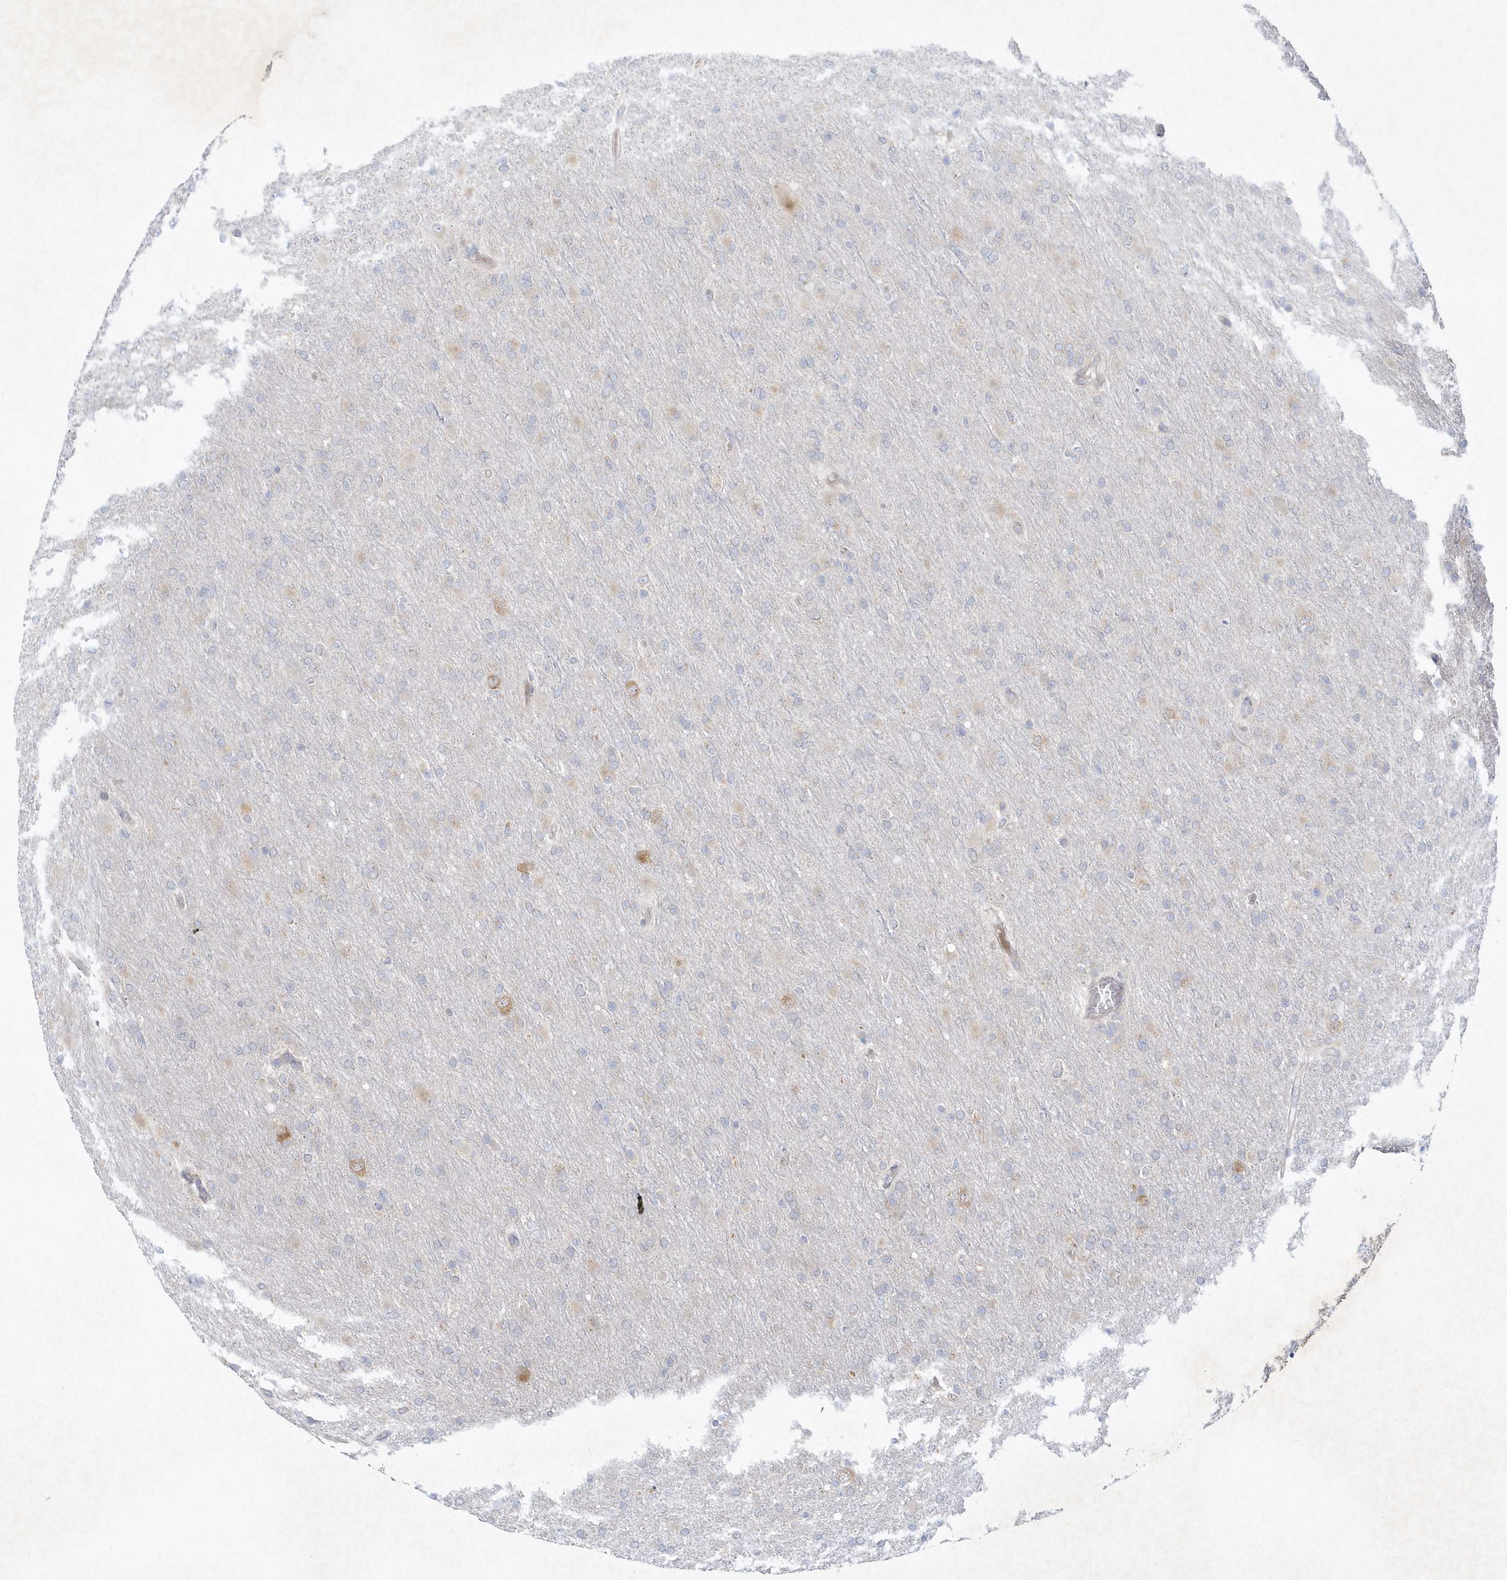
{"staining": {"intensity": "negative", "quantity": "none", "location": "none"}, "tissue": "glioma", "cell_type": "Tumor cells", "image_type": "cancer", "snomed": [{"axis": "morphology", "description": "Glioma, malignant, High grade"}, {"axis": "topography", "description": "Cerebral cortex"}], "caption": "This is a micrograph of immunohistochemistry staining of glioma, which shows no expression in tumor cells. (Brightfield microscopy of DAB immunohistochemistry (IHC) at high magnification).", "gene": "LARS1", "patient": {"sex": "female", "age": 36}}